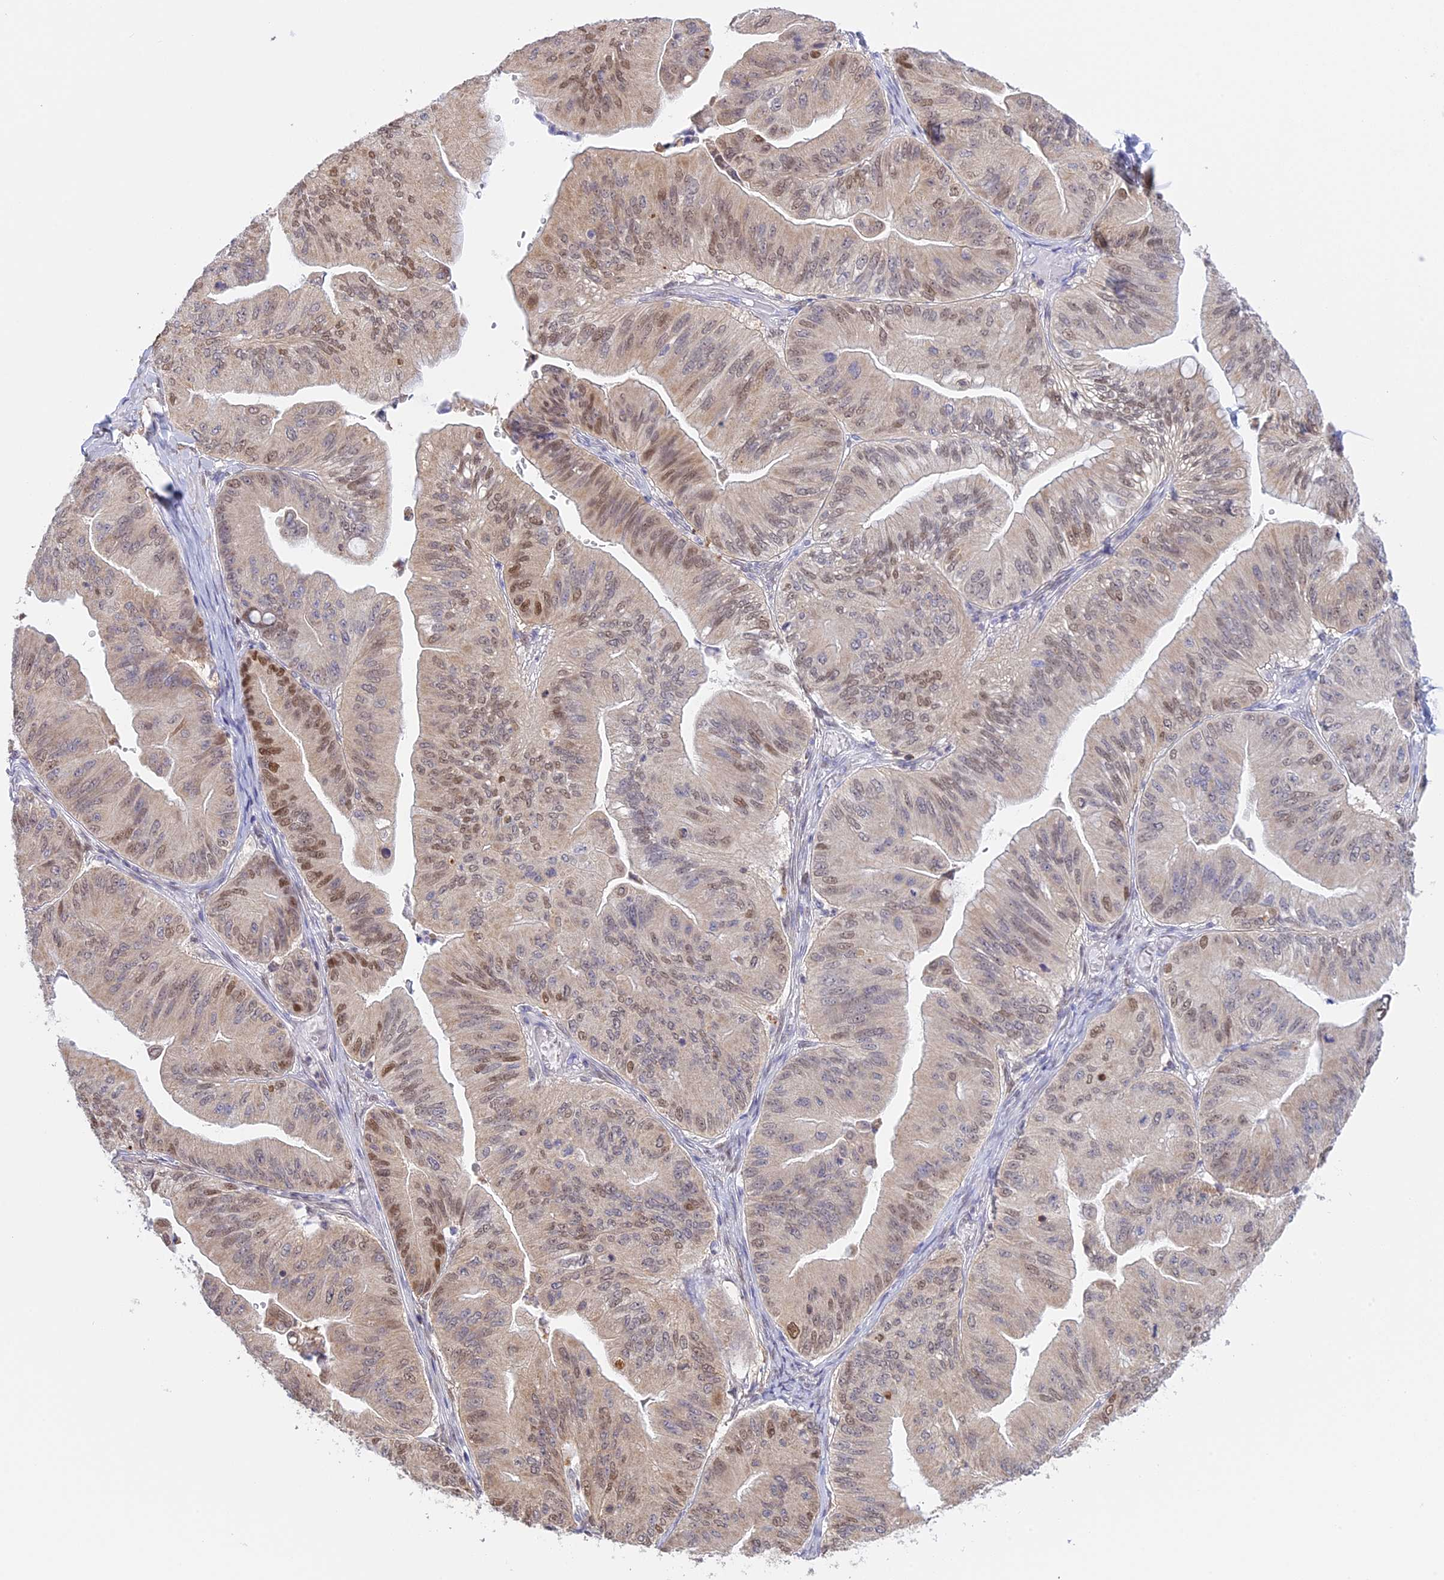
{"staining": {"intensity": "moderate", "quantity": "<25%", "location": "nuclear"}, "tissue": "ovarian cancer", "cell_type": "Tumor cells", "image_type": "cancer", "snomed": [{"axis": "morphology", "description": "Cystadenocarcinoma, mucinous, NOS"}, {"axis": "topography", "description": "Ovary"}], "caption": "An immunohistochemistry micrograph of tumor tissue is shown. Protein staining in brown shows moderate nuclear positivity in ovarian mucinous cystadenocarcinoma within tumor cells. Using DAB (brown) and hematoxylin (blue) stains, captured at high magnification using brightfield microscopy.", "gene": "IZUMO2", "patient": {"sex": "female", "age": 61}}